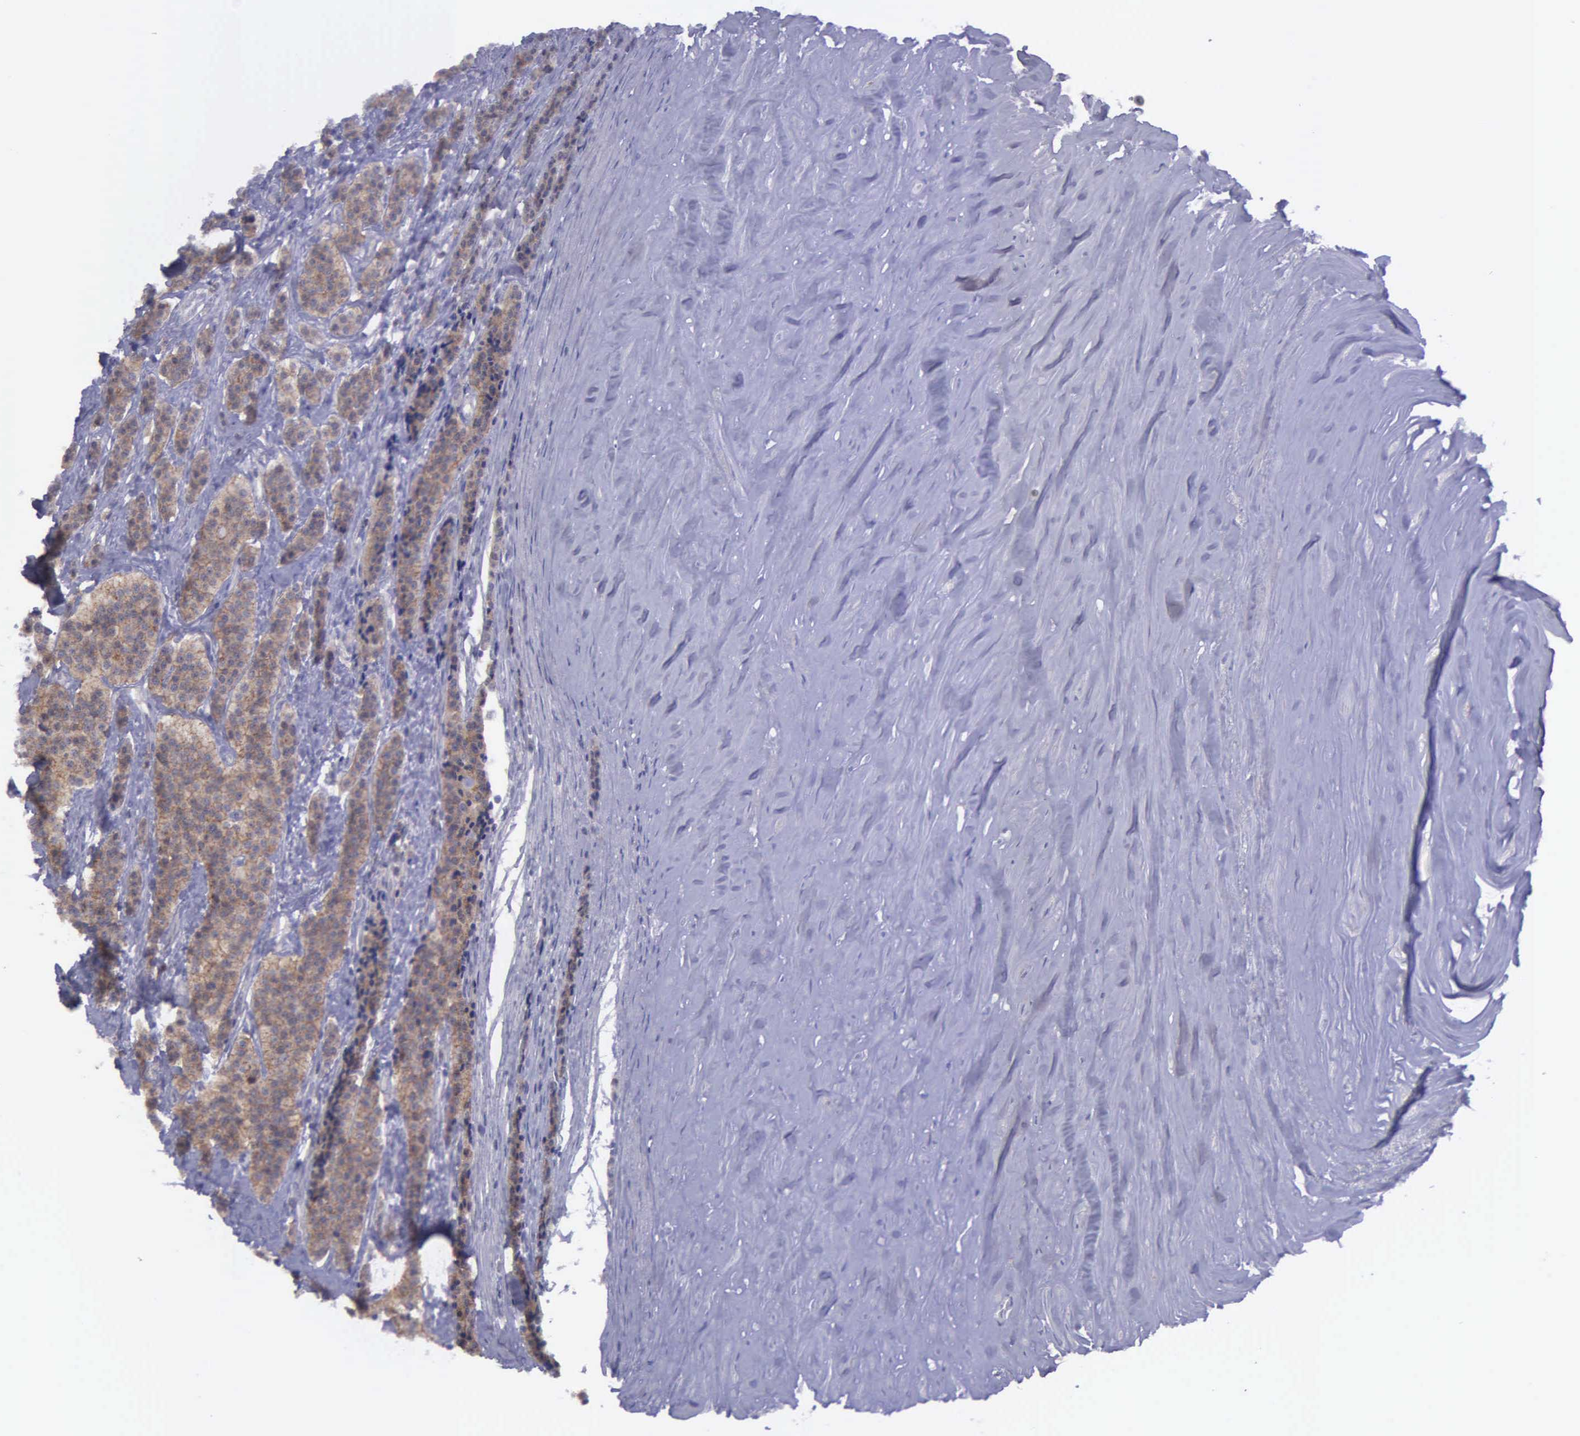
{"staining": {"intensity": "moderate", "quantity": "25%-75%", "location": "cytoplasmic/membranous"}, "tissue": "carcinoid", "cell_type": "Tumor cells", "image_type": "cancer", "snomed": [{"axis": "morphology", "description": "Carcinoid, malignant, NOS"}, {"axis": "topography", "description": "Small intestine"}], "caption": "Moderate cytoplasmic/membranous expression for a protein is present in about 25%-75% of tumor cells of carcinoid using IHC.", "gene": "MICAL3", "patient": {"sex": "male", "age": 63}}